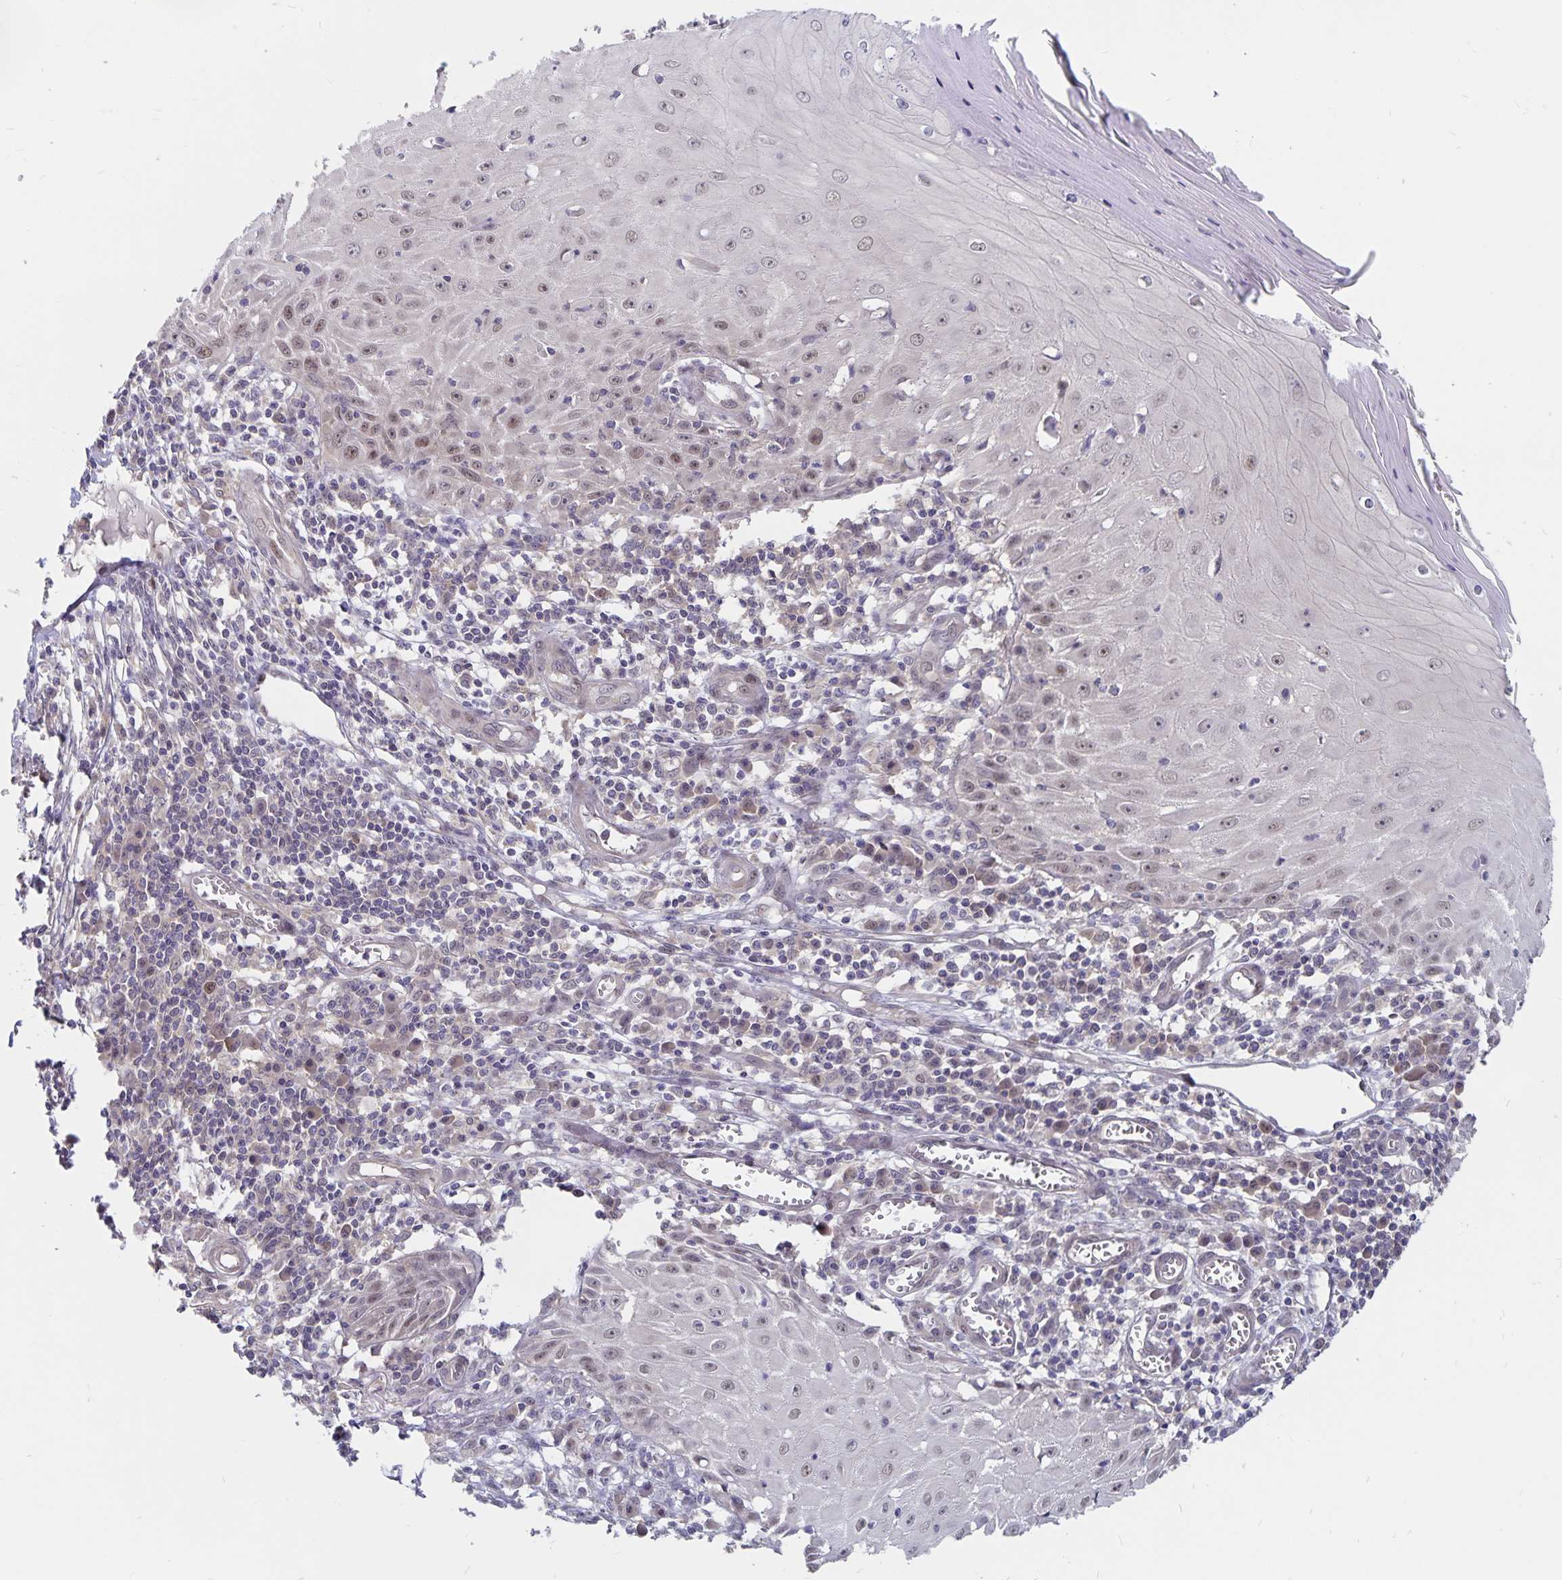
{"staining": {"intensity": "weak", "quantity": "<25%", "location": "nuclear"}, "tissue": "skin cancer", "cell_type": "Tumor cells", "image_type": "cancer", "snomed": [{"axis": "morphology", "description": "Squamous cell carcinoma, NOS"}, {"axis": "topography", "description": "Skin"}], "caption": "Immunohistochemistry (IHC) micrograph of skin squamous cell carcinoma stained for a protein (brown), which exhibits no staining in tumor cells.", "gene": "BAG6", "patient": {"sex": "female", "age": 73}}